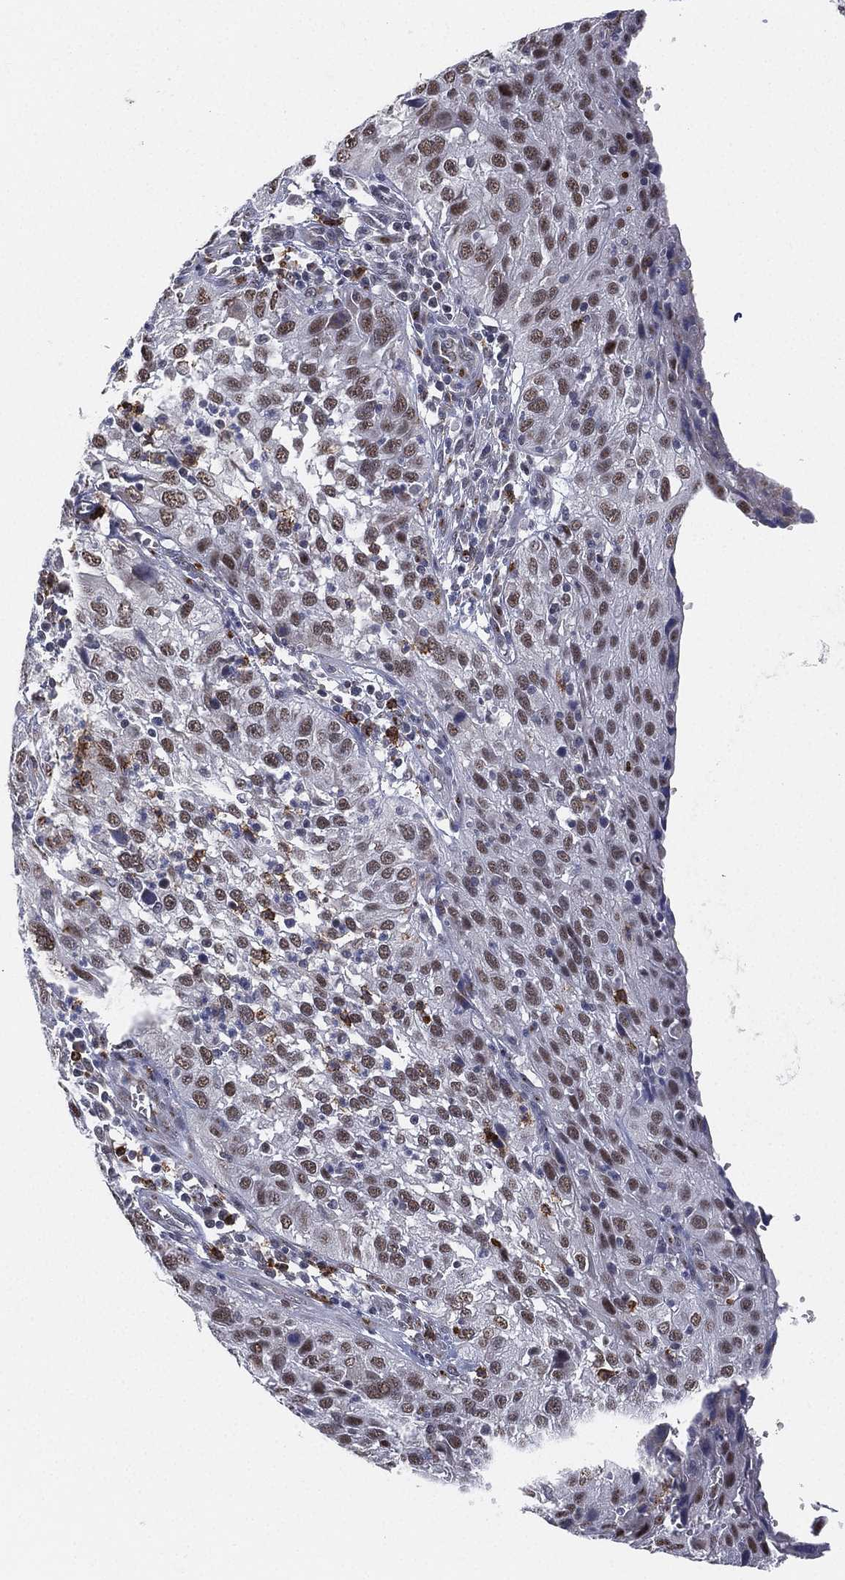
{"staining": {"intensity": "moderate", "quantity": "25%-75%", "location": "nuclear"}, "tissue": "cervical cancer", "cell_type": "Tumor cells", "image_type": "cancer", "snomed": [{"axis": "morphology", "description": "Squamous cell carcinoma, NOS"}, {"axis": "topography", "description": "Cervix"}], "caption": "DAB (3,3'-diaminobenzidine) immunohistochemical staining of squamous cell carcinoma (cervical) demonstrates moderate nuclear protein expression in about 25%-75% of tumor cells.", "gene": "CD177", "patient": {"sex": "female", "age": 32}}